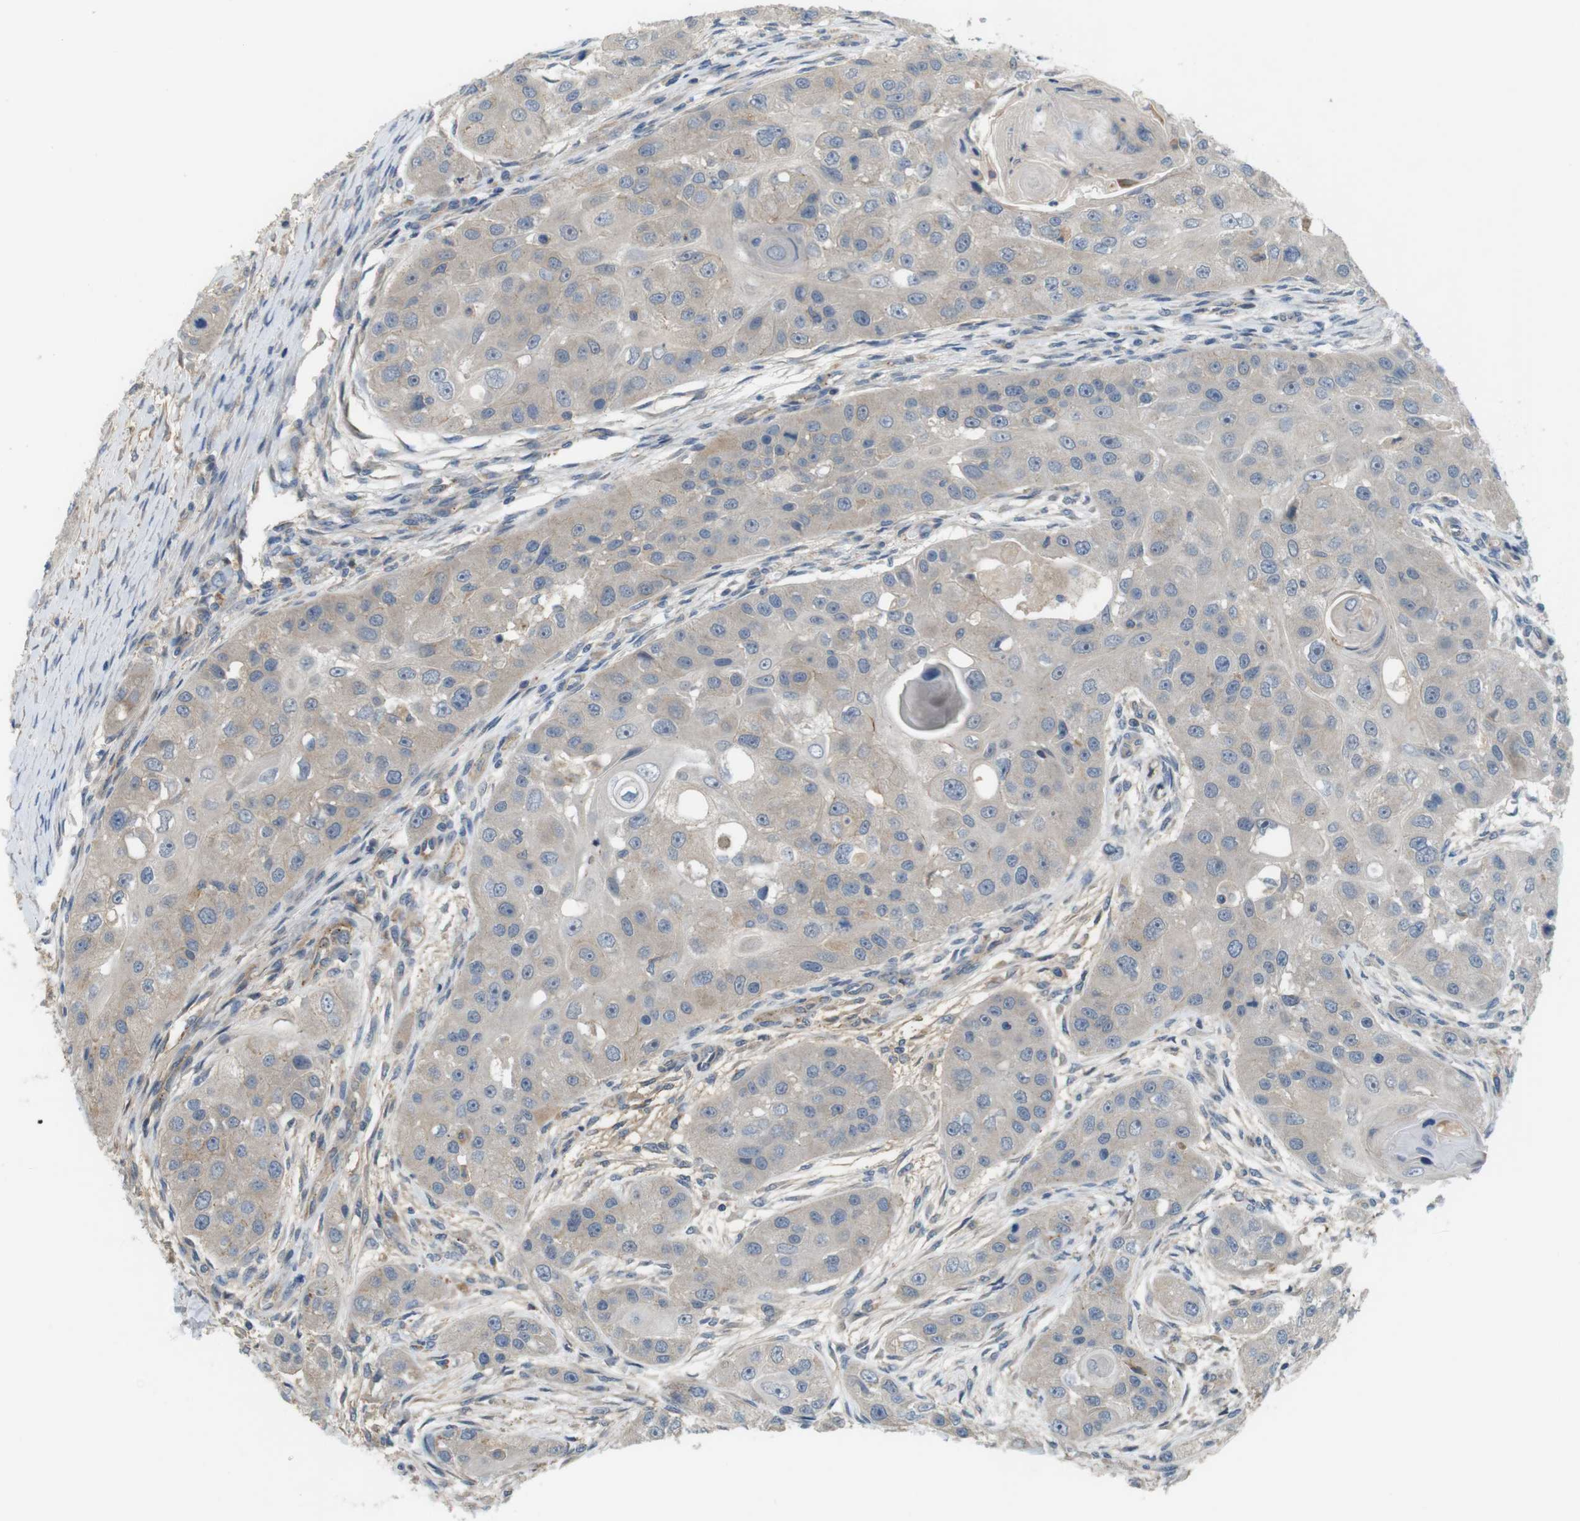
{"staining": {"intensity": "weak", "quantity": ">75%", "location": "cytoplasmic/membranous"}, "tissue": "head and neck cancer", "cell_type": "Tumor cells", "image_type": "cancer", "snomed": [{"axis": "morphology", "description": "Normal tissue, NOS"}, {"axis": "morphology", "description": "Squamous cell carcinoma, NOS"}, {"axis": "topography", "description": "Skeletal muscle"}, {"axis": "topography", "description": "Head-Neck"}], "caption": "Squamous cell carcinoma (head and neck) stained with DAB (3,3'-diaminobenzidine) immunohistochemistry demonstrates low levels of weak cytoplasmic/membranous staining in about >75% of tumor cells.", "gene": "BVES", "patient": {"sex": "male", "age": 51}}